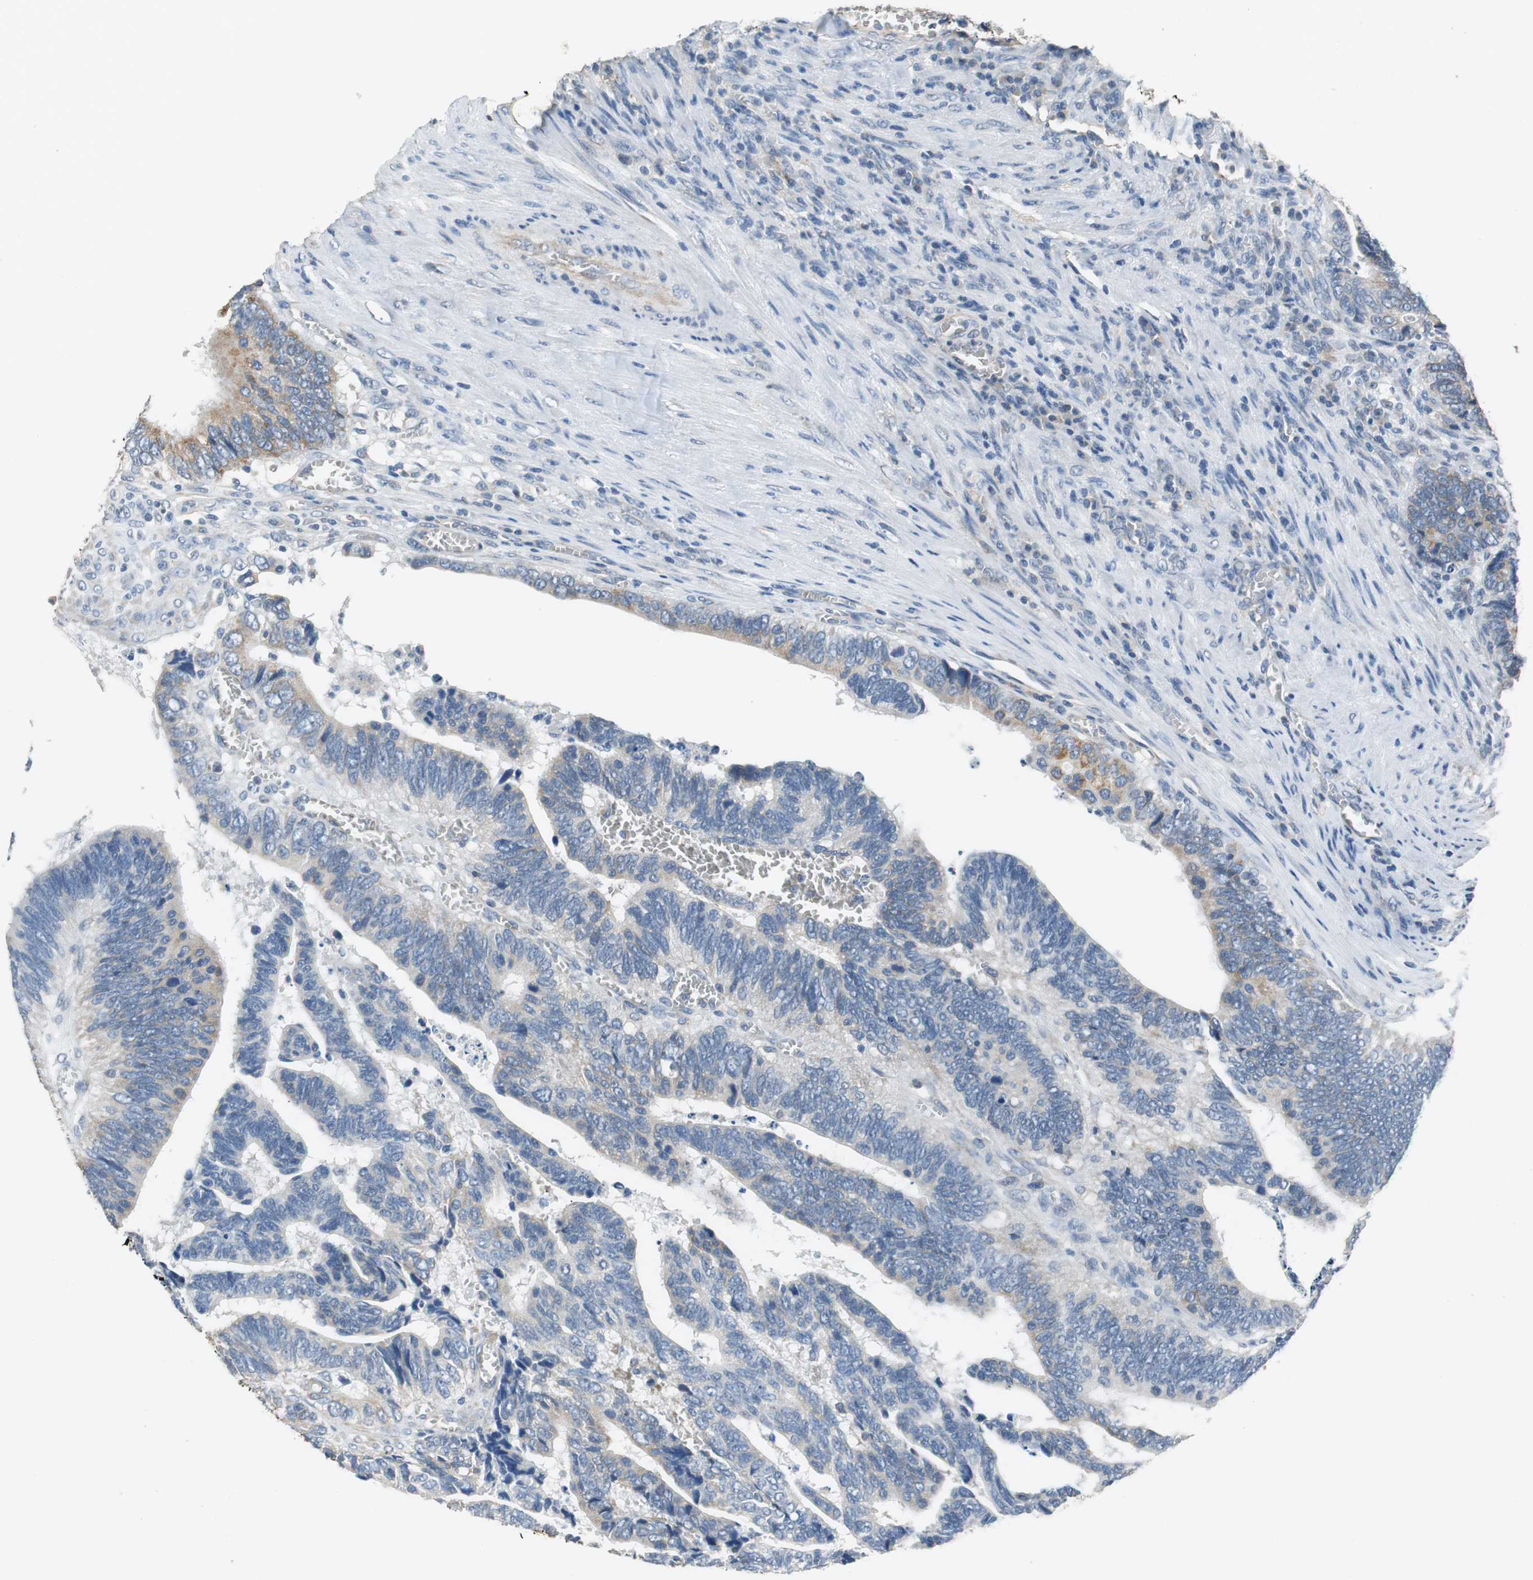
{"staining": {"intensity": "moderate", "quantity": "25%-75%", "location": "cytoplasmic/membranous"}, "tissue": "colorectal cancer", "cell_type": "Tumor cells", "image_type": "cancer", "snomed": [{"axis": "morphology", "description": "Adenocarcinoma, NOS"}, {"axis": "topography", "description": "Colon"}], "caption": "Protein expression analysis of colorectal cancer (adenocarcinoma) demonstrates moderate cytoplasmic/membranous staining in approximately 25%-75% of tumor cells.", "gene": "ALDH4A1", "patient": {"sex": "male", "age": 72}}